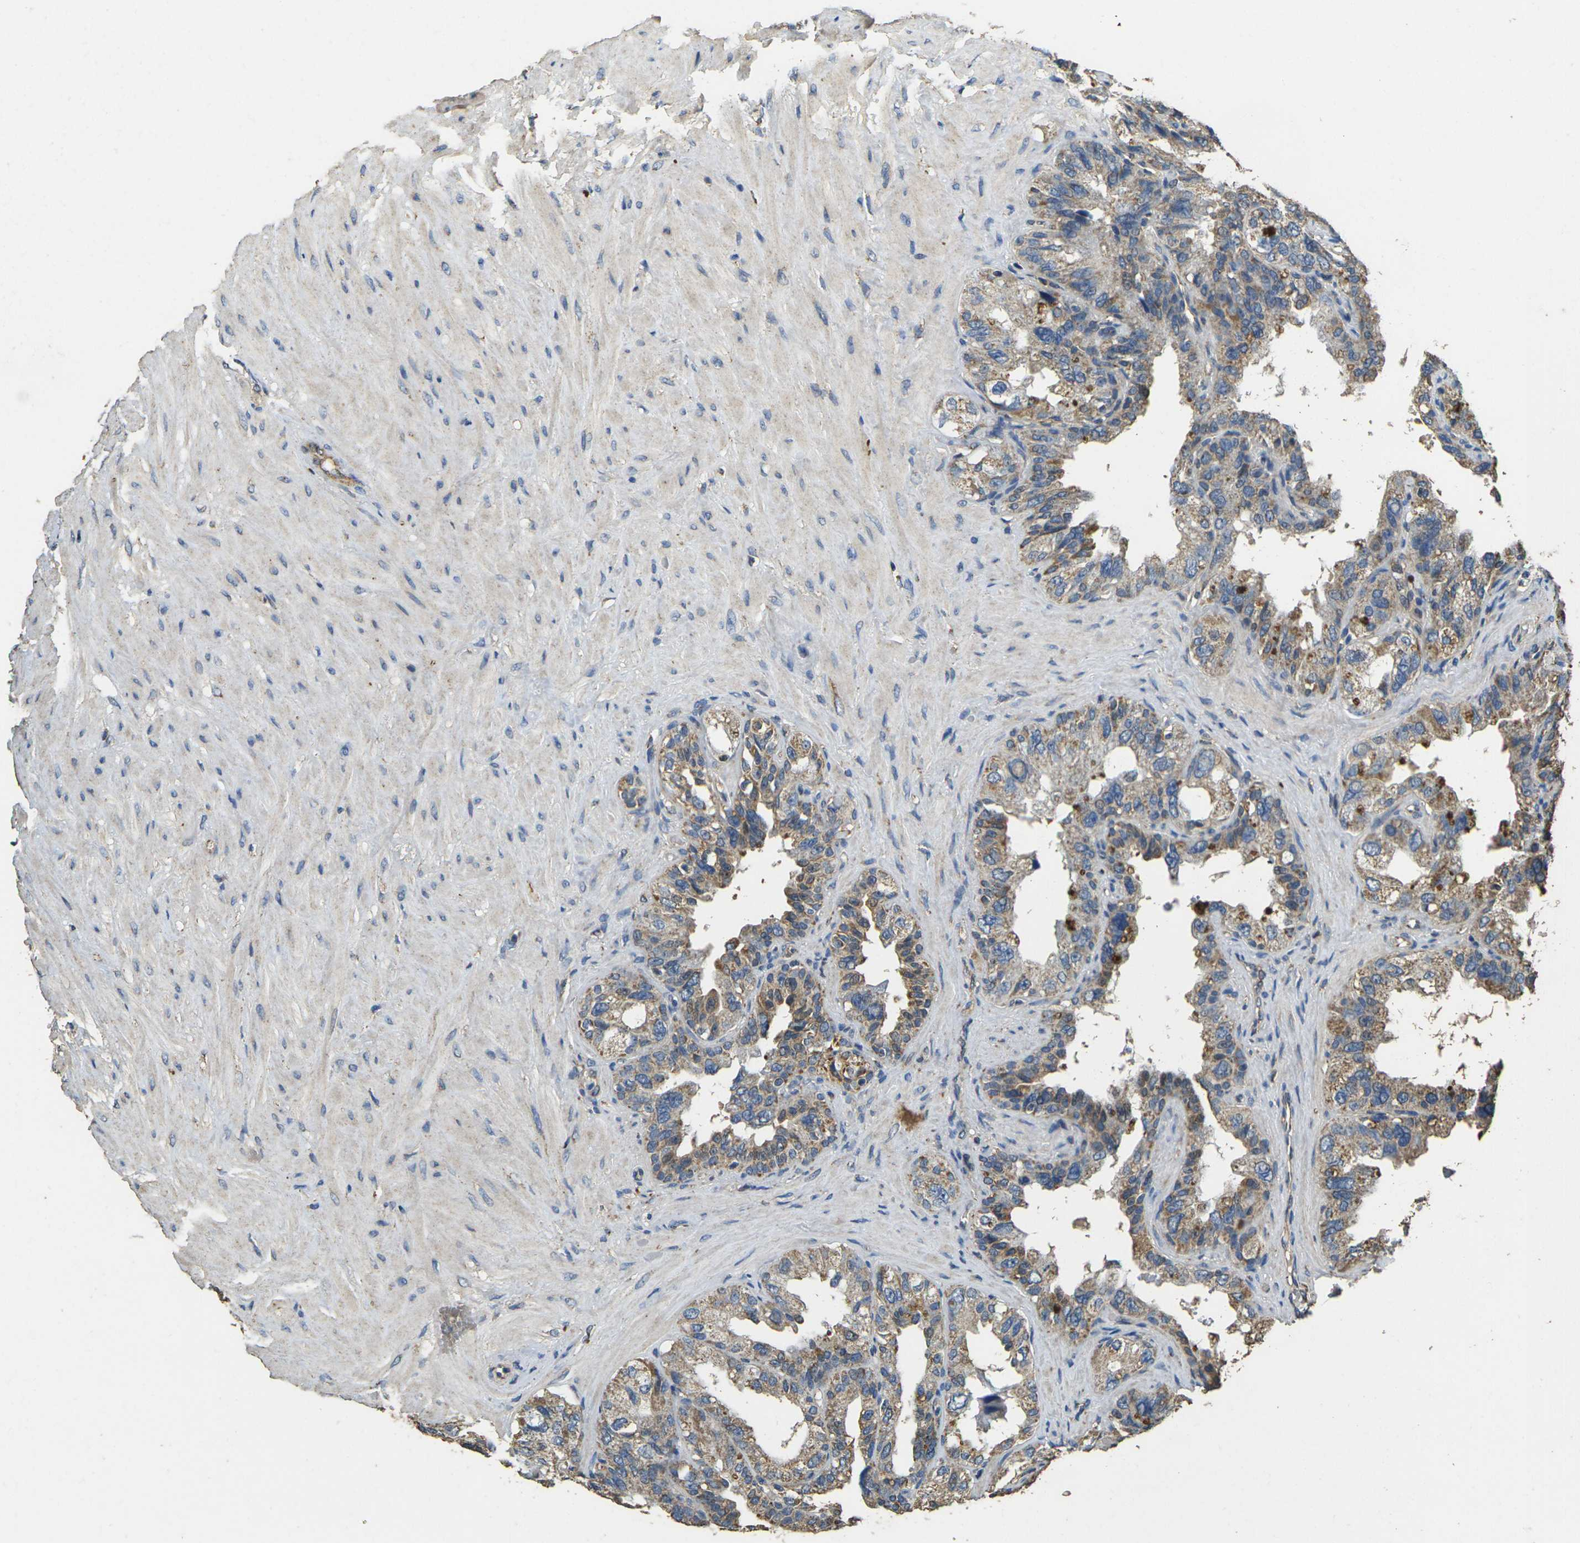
{"staining": {"intensity": "moderate", "quantity": ">75%", "location": "cytoplasmic/membranous"}, "tissue": "seminal vesicle", "cell_type": "Glandular cells", "image_type": "normal", "snomed": [{"axis": "morphology", "description": "Normal tissue, NOS"}, {"axis": "topography", "description": "Seminal veicle"}], "caption": "Moderate cytoplasmic/membranous positivity is seen in about >75% of glandular cells in unremarkable seminal vesicle. The staining is performed using DAB (3,3'-diaminobenzidine) brown chromogen to label protein expression. The nuclei are counter-stained blue using hematoxylin.", "gene": "MAPK11", "patient": {"sex": "male", "age": 68}}